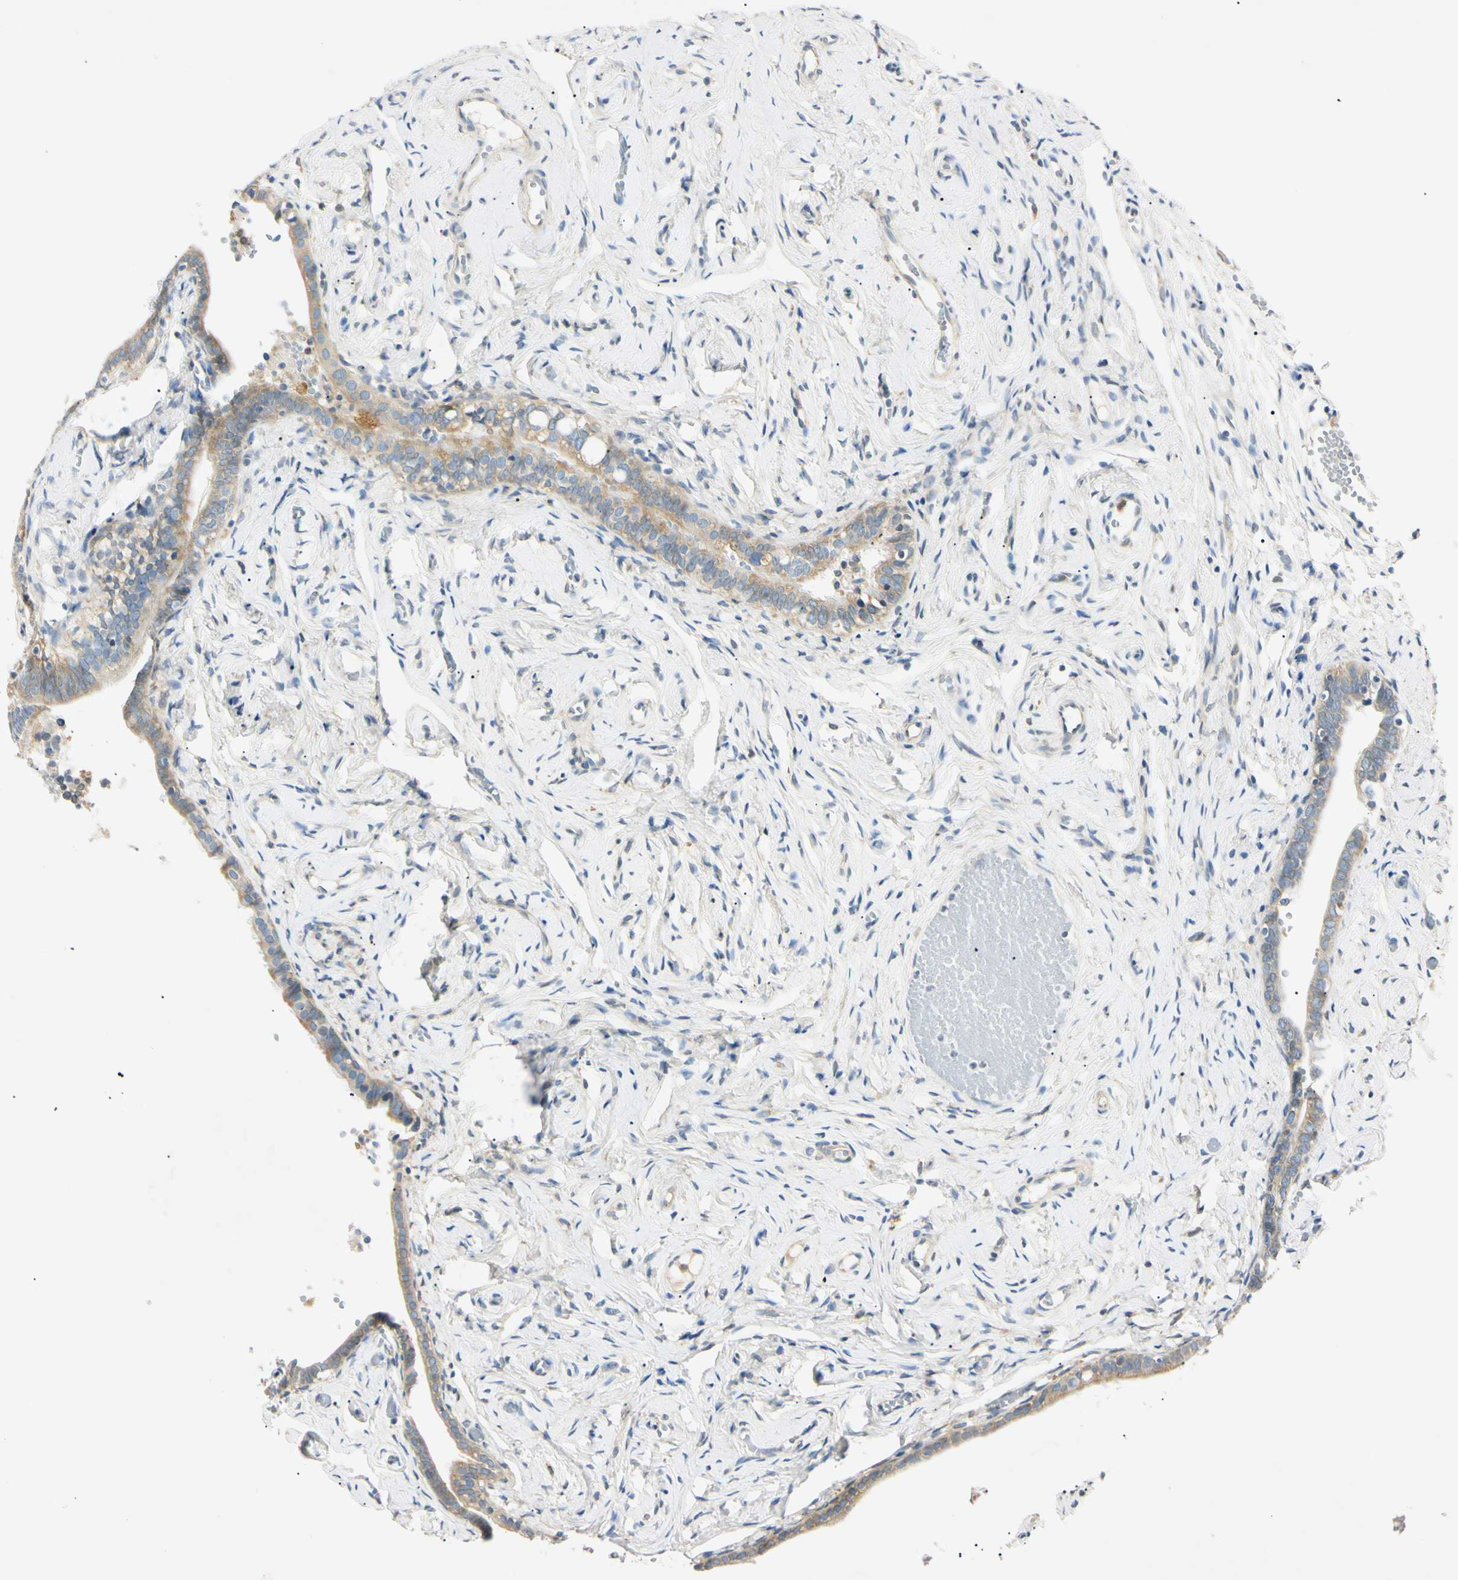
{"staining": {"intensity": "moderate", "quantity": ">75%", "location": "cytoplasmic/membranous"}, "tissue": "fallopian tube", "cell_type": "Glandular cells", "image_type": "normal", "snomed": [{"axis": "morphology", "description": "Normal tissue, NOS"}, {"axis": "topography", "description": "Fallopian tube"}], "caption": "DAB immunohistochemical staining of unremarkable human fallopian tube demonstrates moderate cytoplasmic/membranous protein expression in approximately >75% of glandular cells.", "gene": "DNAJB12", "patient": {"sex": "female", "age": 71}}